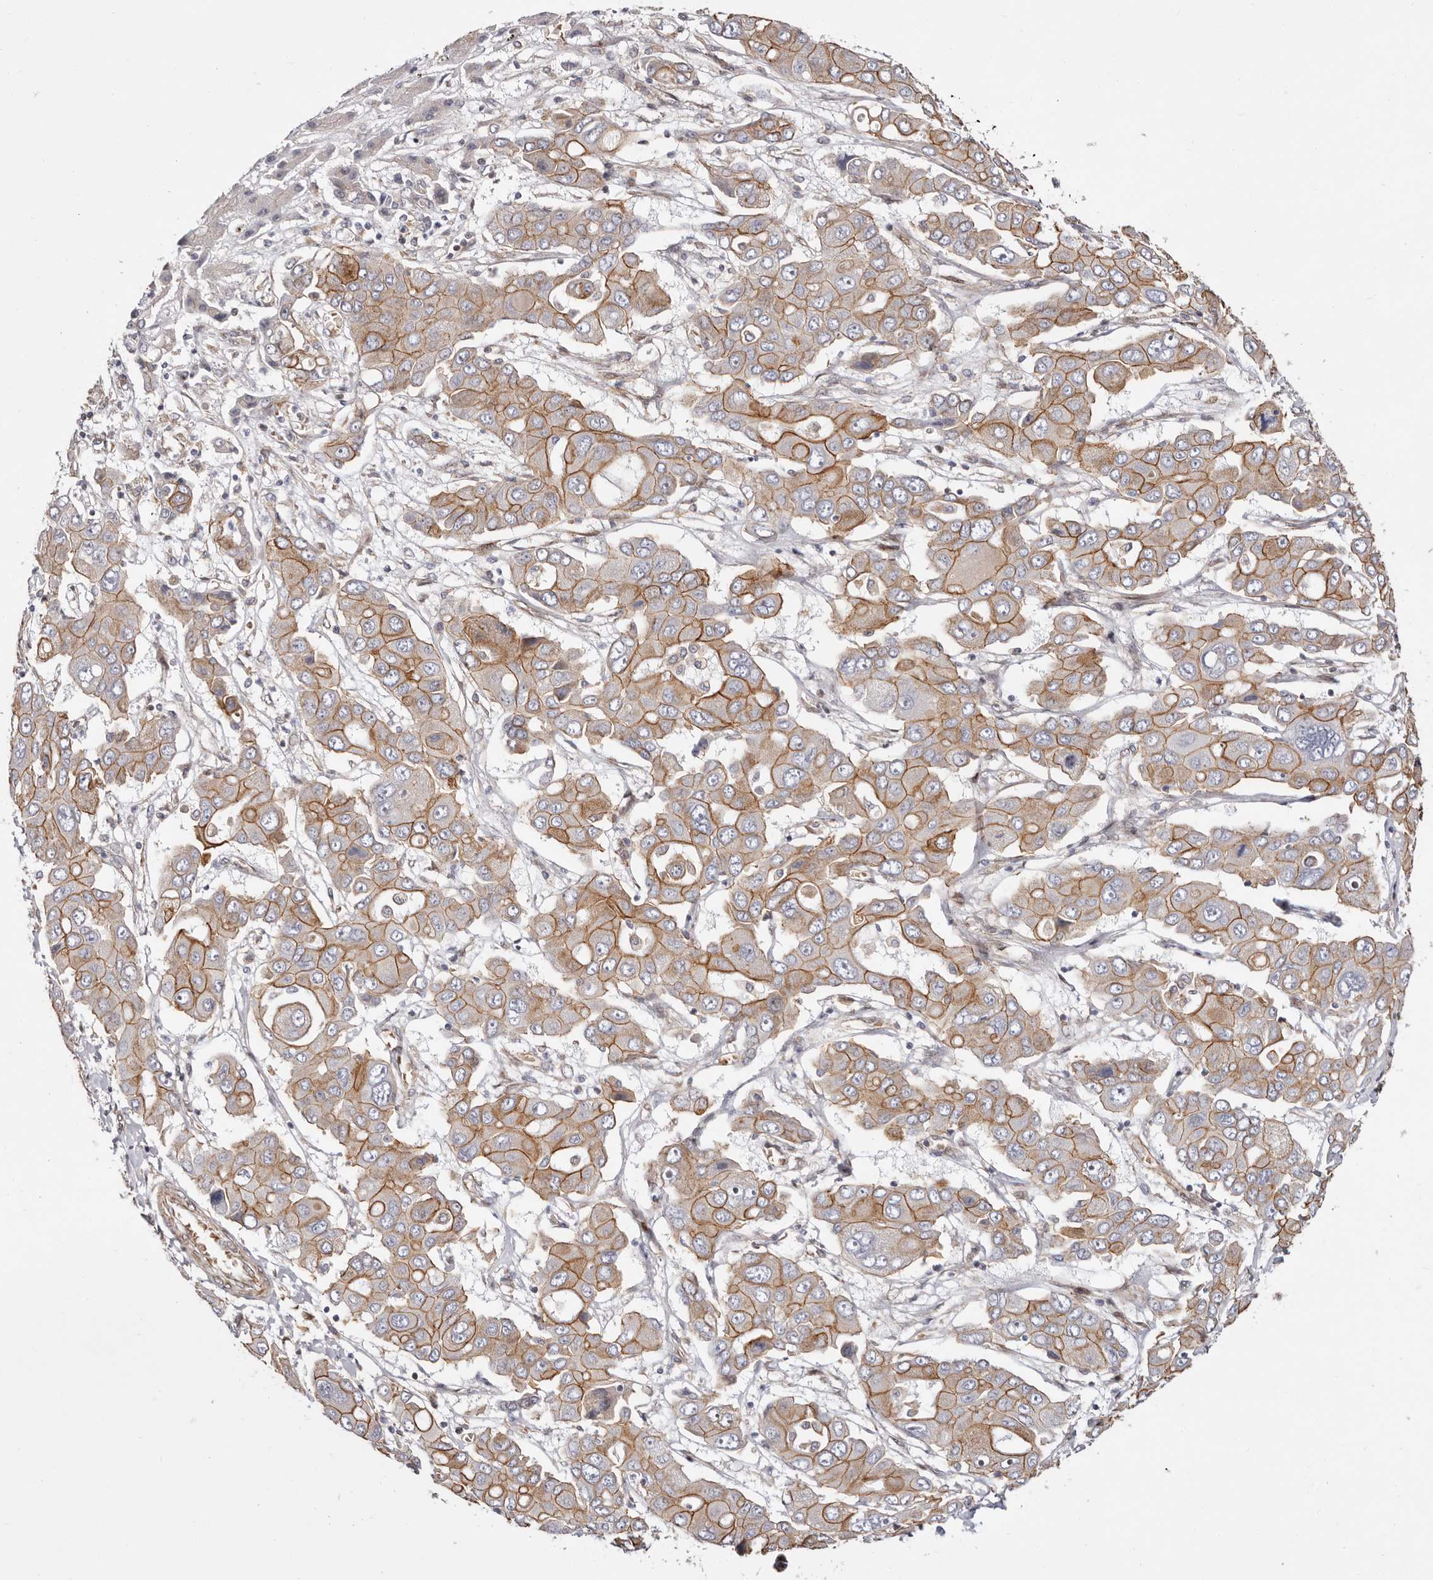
{"staining": {"intensity": "weak", "quantity": ">75%", "location": "cytoplasmic/membranous"}, "tissue": "liver cancer", "cell_type": "Tumor cells", "image_type": "cancer", "snomed": [{"axis": "morphology", "description": "Cholangiocarcinoma"}, {"axis": "topography", "description": "Liver"}], "caption": "Protein staining of liver cholangiocarcinoma tissue exhibits weak cytoplasmic/membranous positivity in about >75% of tumor cells.", "gene": "EPHX3", "patient": {"sex": "male", "age": 67}}